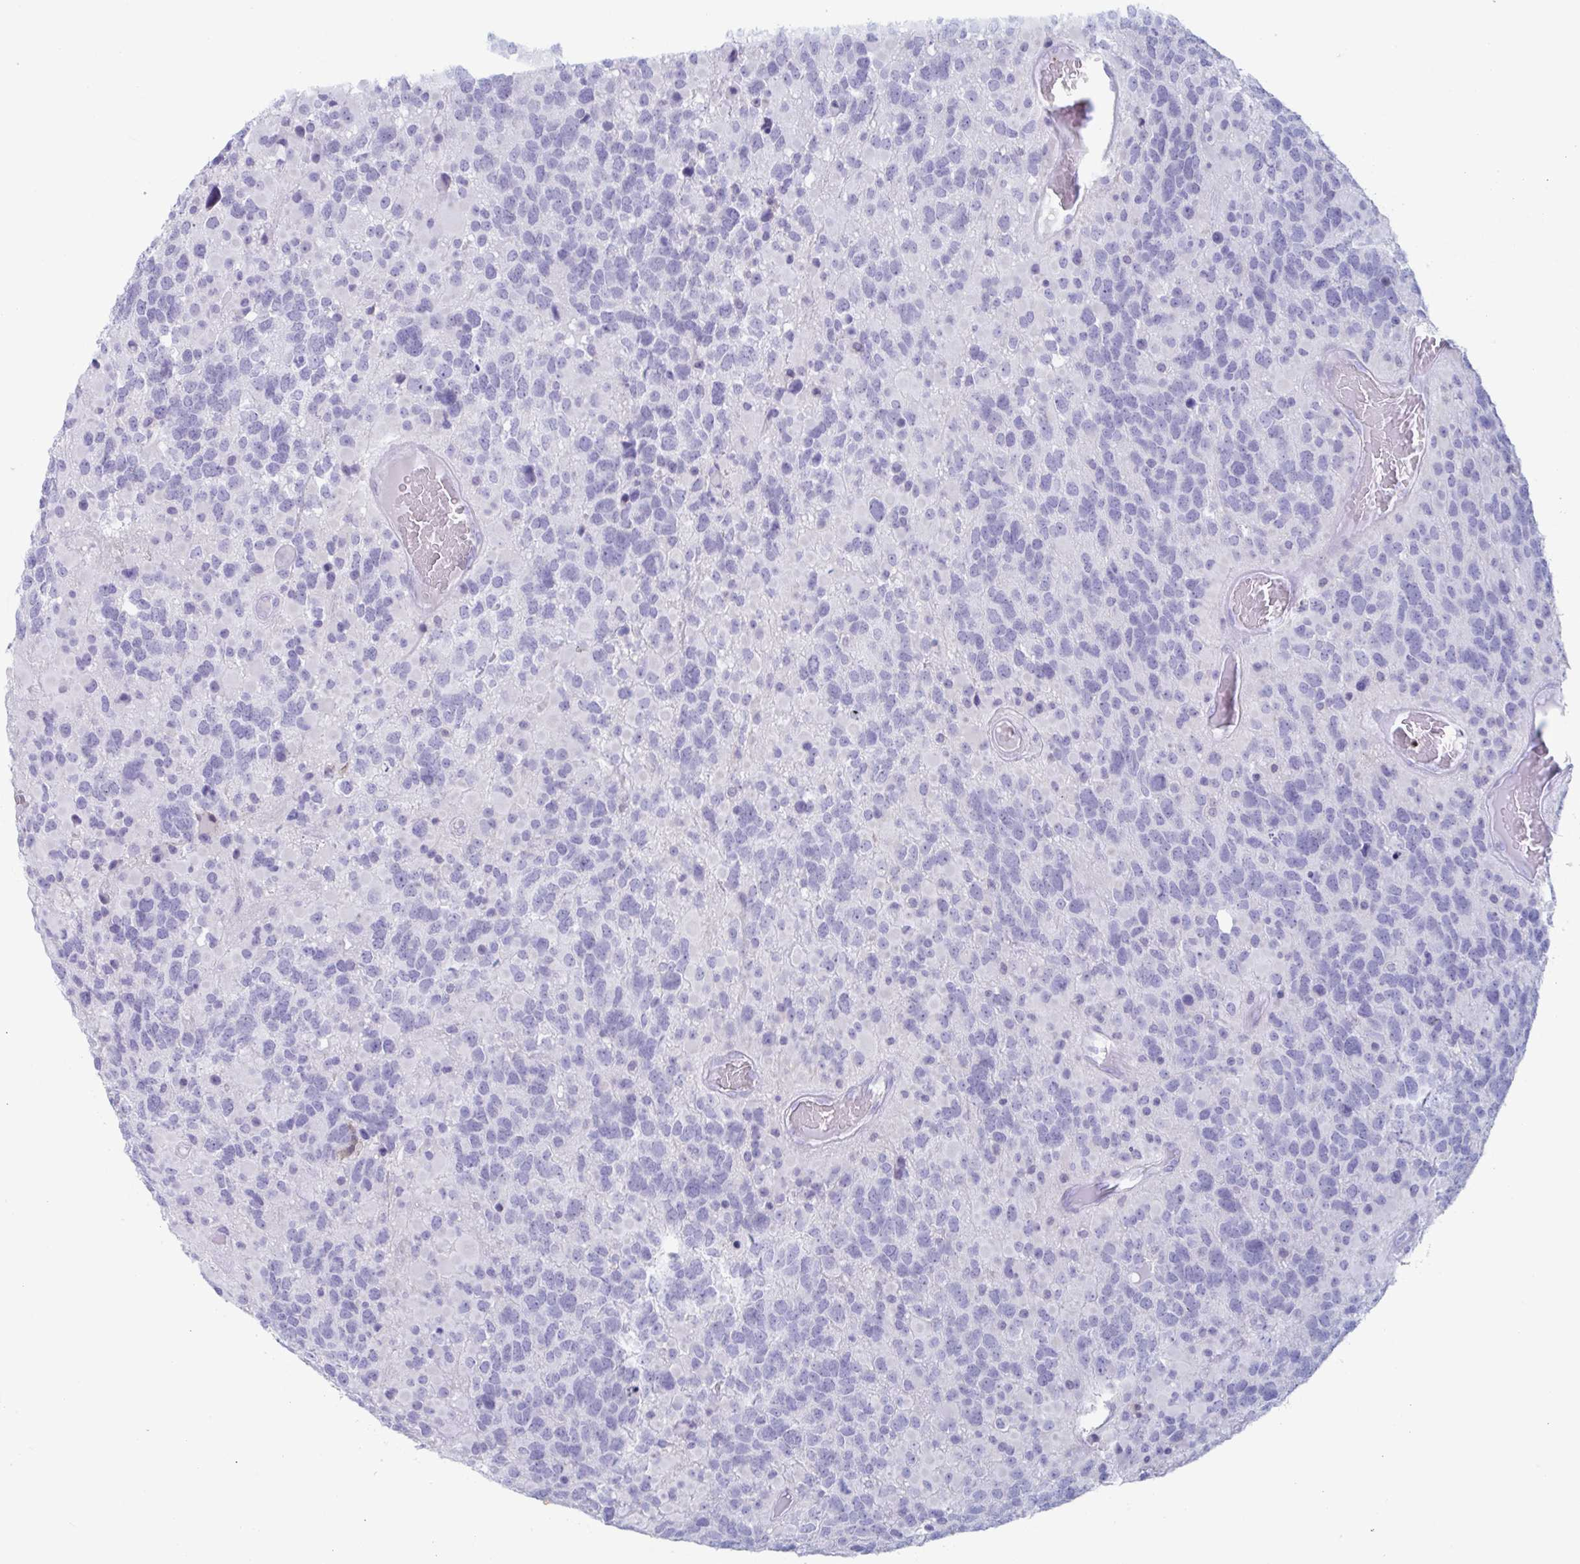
{"staining": {"intensity": "negative", "quantity": "none", "location": "none"}, "tissue": "glioma", "cell_type": "Tumor cells", "image_type": "cancer", "snomed": [{"axis": "morphology", "description": "Glioma, malignant, High grade"}, {"axis": "topography", "description": "Brain"}], "caption": "Immunohistochemistry (IHC) photomicrograph of human glioma stained for a protein (brown), which shows no positivity in tumor cells.", "gene": "CYP4F11", "patient": {"sex": "female", "age": 40}}